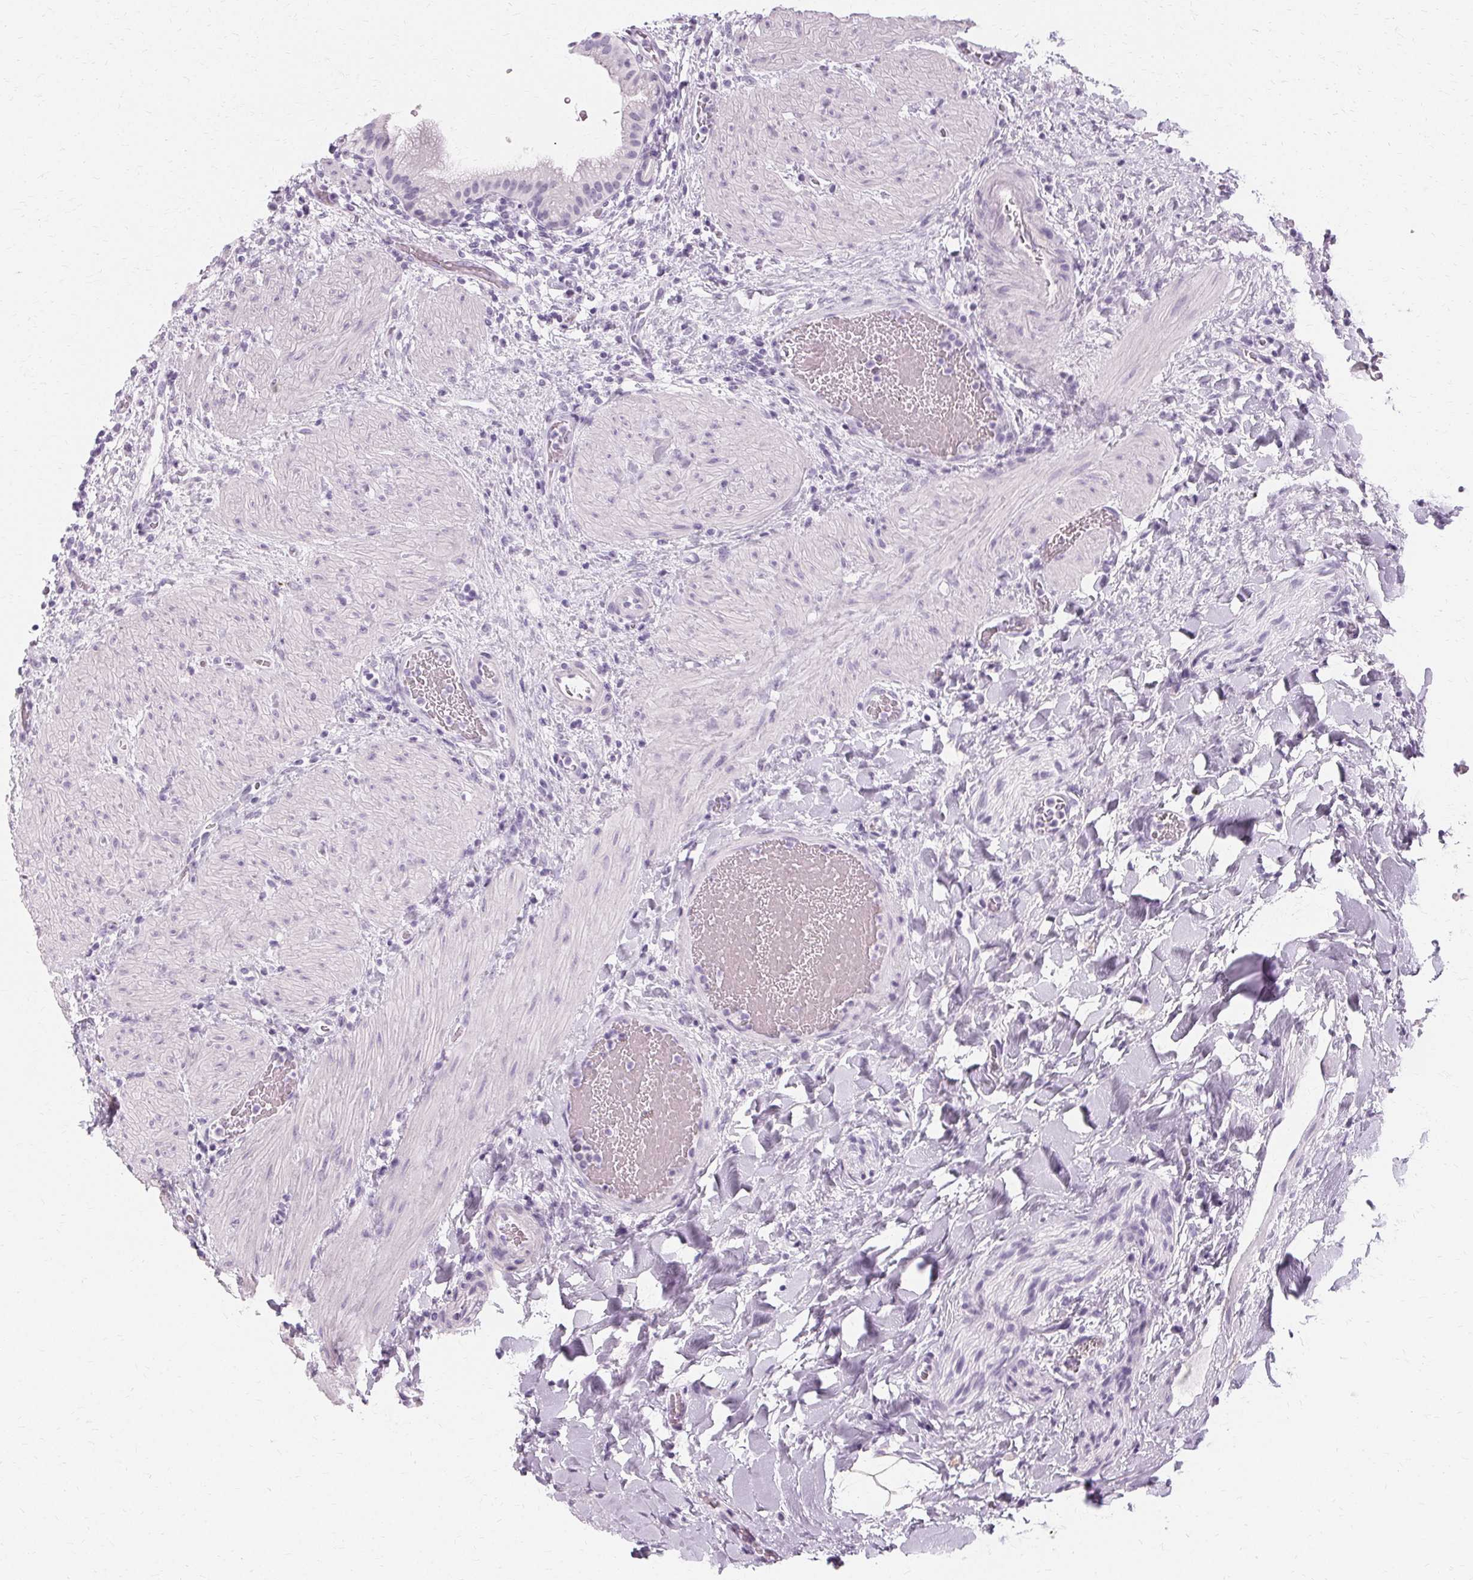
{"staining": {"intensity": "negative", "quantity": "none", "location": "none"}, "tissue": "gallbladder", "cell_type": "Glandular cells", "image_type": "normal", "snomed": [{"axis": "morphology", "description": "Normal tissue, NOS"}, {"axis": "topography", "description": "Gallbladder"}], "caption": "DAB (3,3'-diaminobenzidine) immunohistochemical staining of benign gallbladder exhibits no significant staining in glandular cells. Nuclei are stained in blue.", "gene": "KRT6A", "patient": {"sex": "male", "age": 26}}